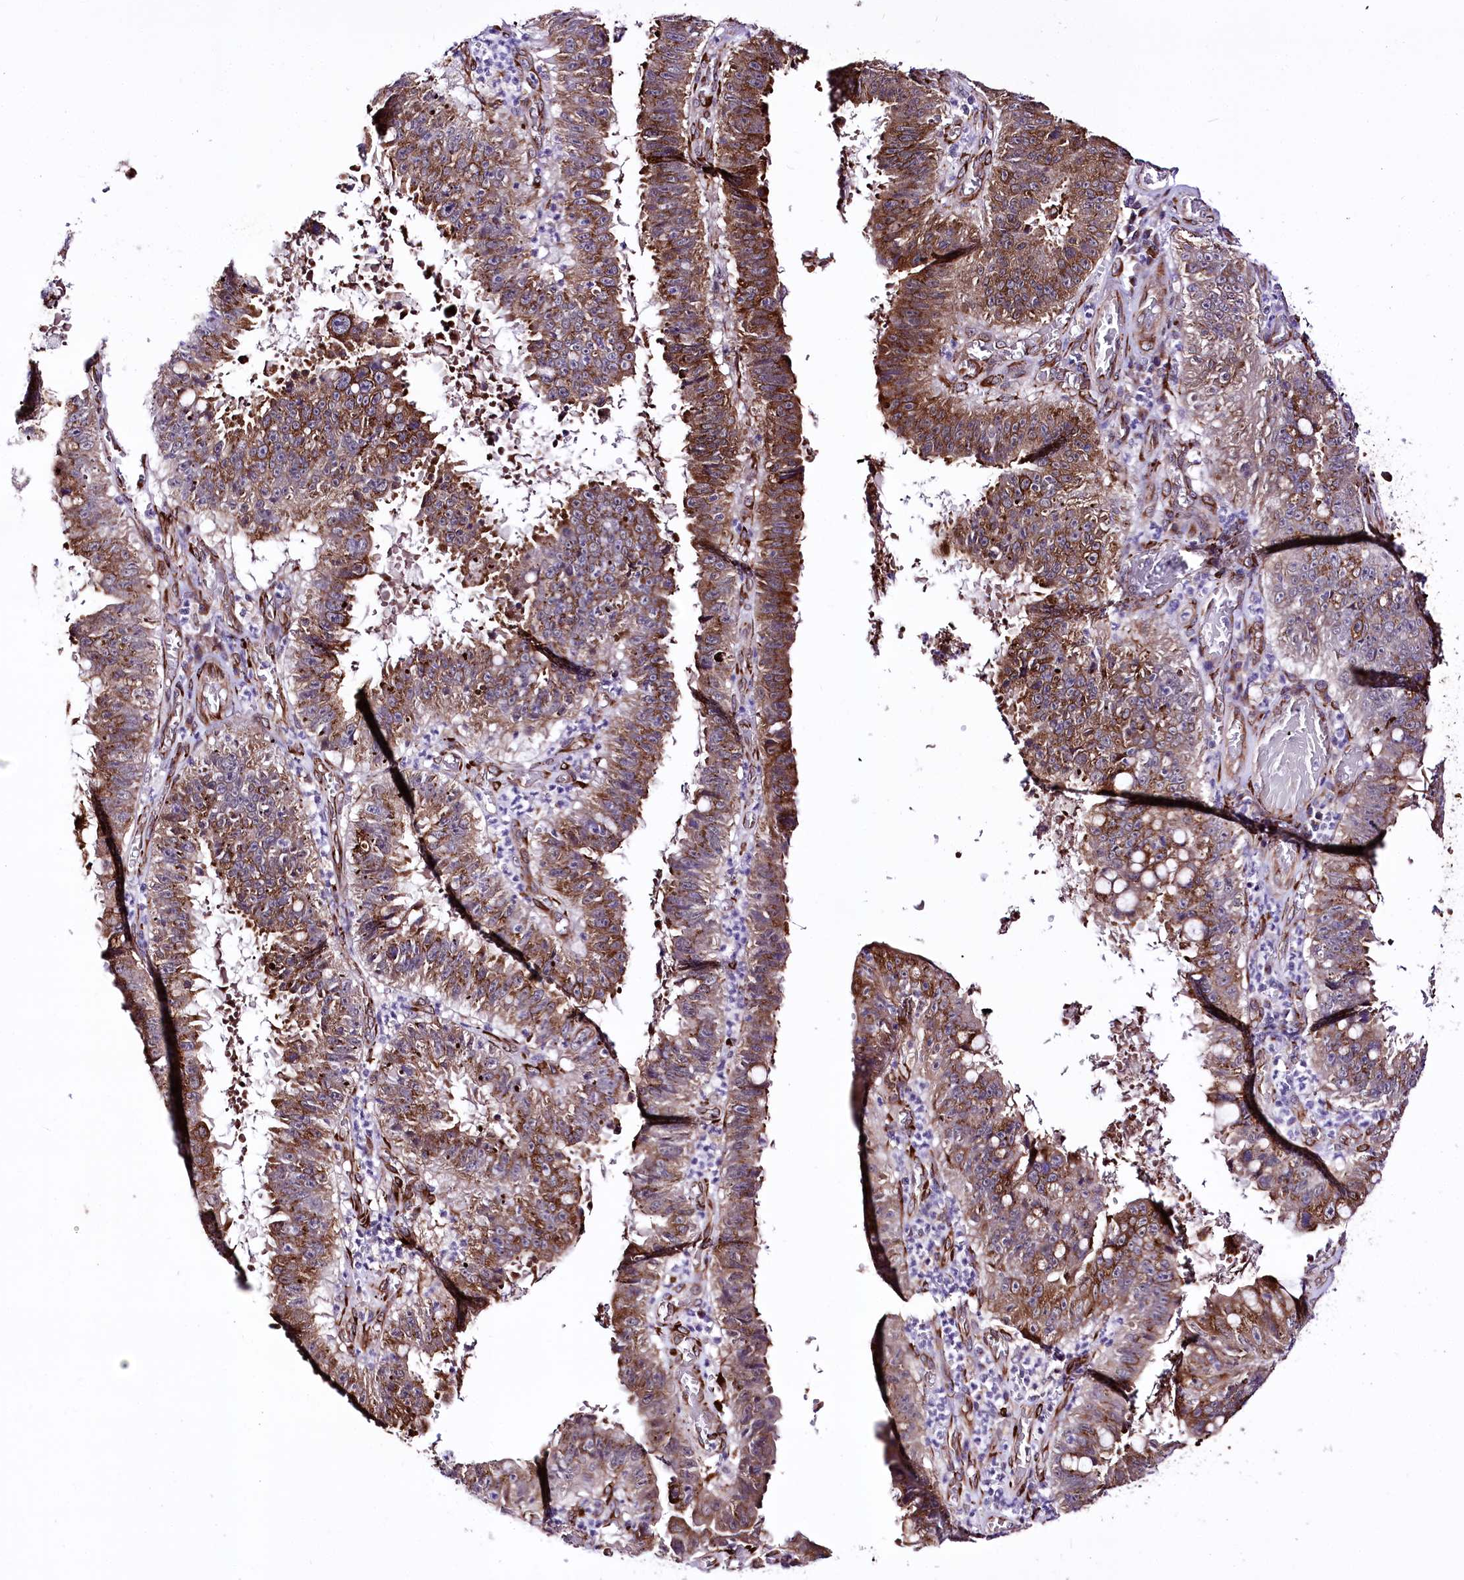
{"staining": {"intensity": "moderate", "quantity": ">75%", "location": "cytoplasmic/membranous"}, "tissue": "stomach cancer", "cell_type": "Tumor cells", "image_type": "cancer", "snomed": [{"axis": "morphology", "description": "Adenocarcinoma, NOS"}, {"axis": "topography", "description": "Stomach"}], "caption": "Protein expression by IHC displays moderate cytoplasmic/membranous expression in approximately >75% of tumor cells in stomach adenocarcinoma.", "gene": "WWC1", "patient": {"sex": "male", "age": 59}}